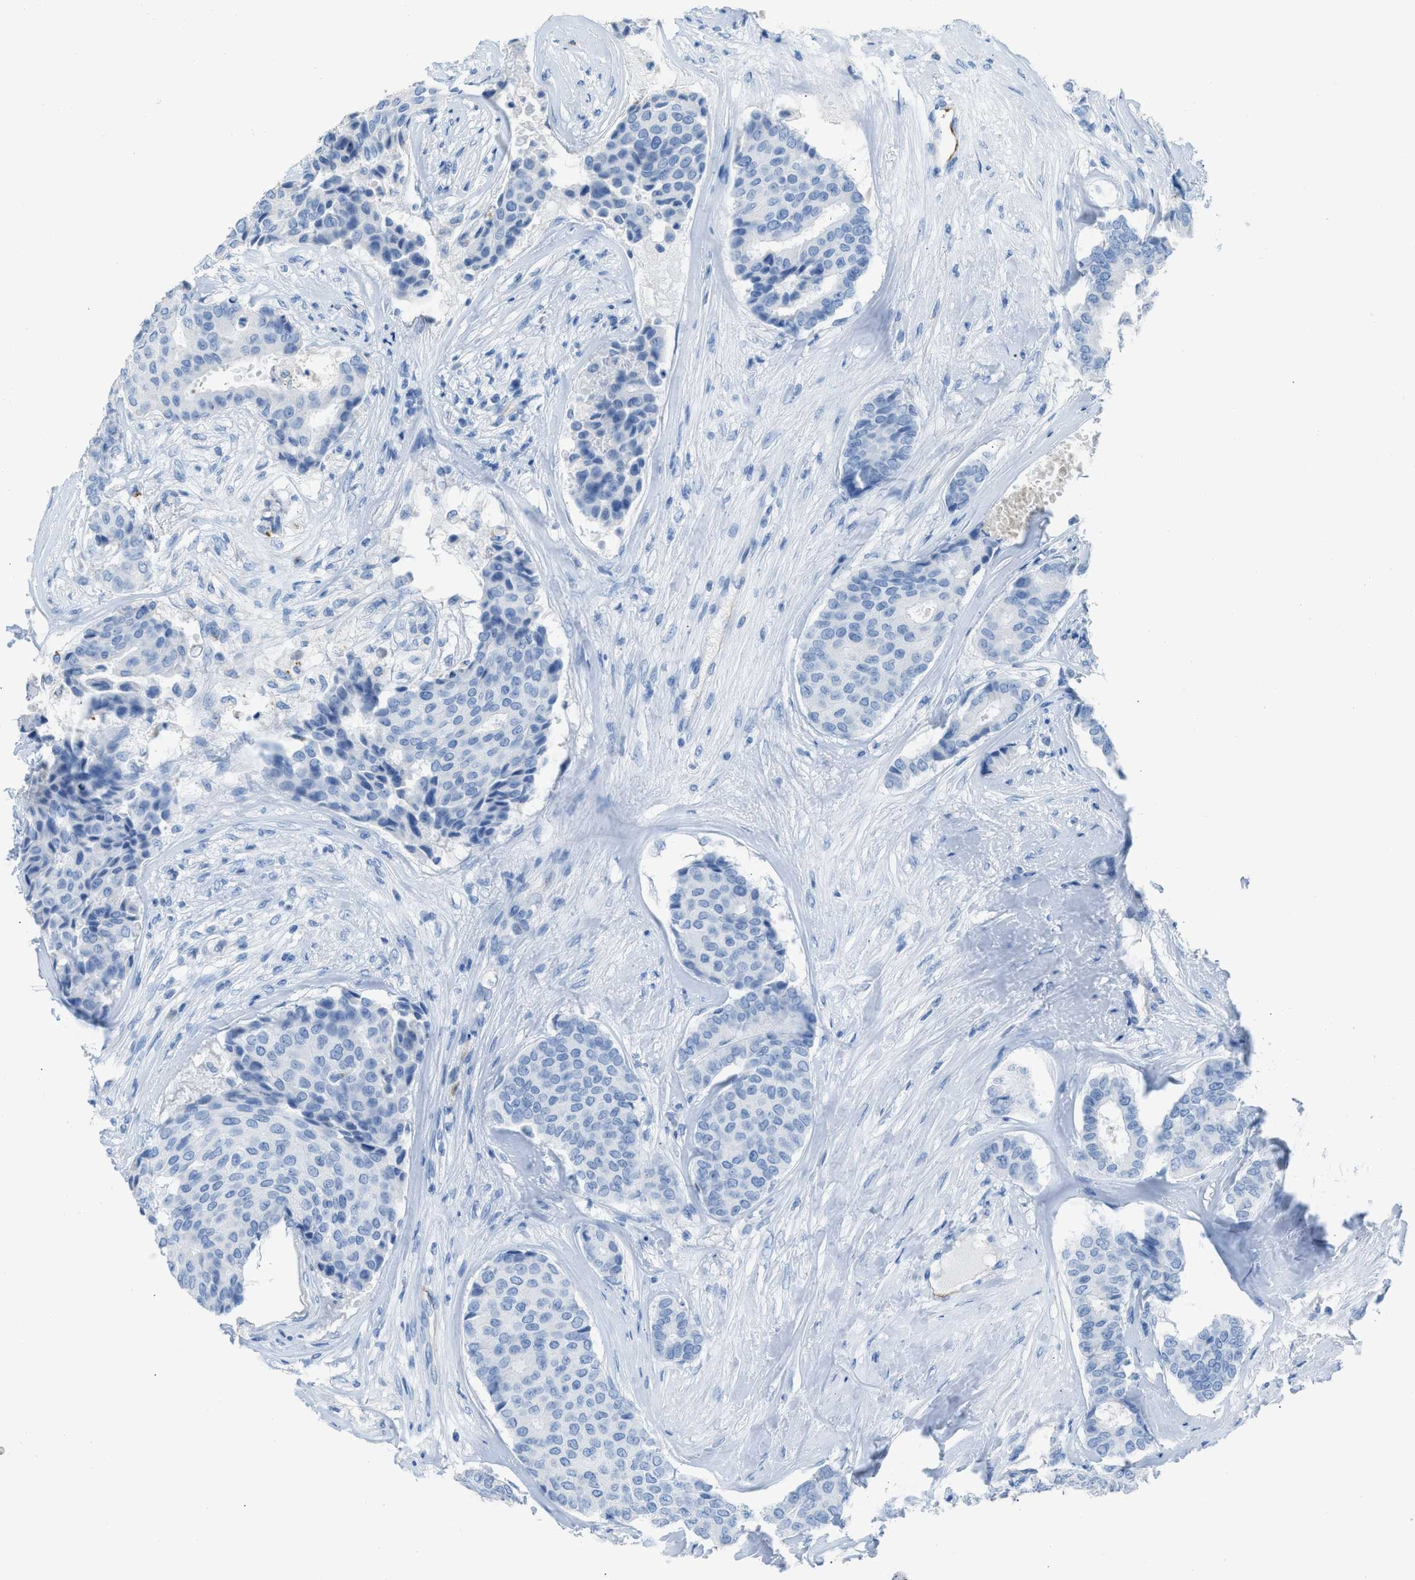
{"staining": {"intensity": "negative", "quantity": "none", "location": "none"}, "tissue": "breast cancer", "cell_type": "Tumor cells", "image_type": "cancer", "snomed": [{"axis": "morphology", "description": "Duct carcinoma"}, {"axis": "topography", "description": "Breast"}], "caption": "This is a photomicrograph of immunohistochemistry (IHC) staining of breast cancer, which shows no staining in tumor cells.", "gene": "FAIM2", "patient": {"sex": "female", "age": 75}}